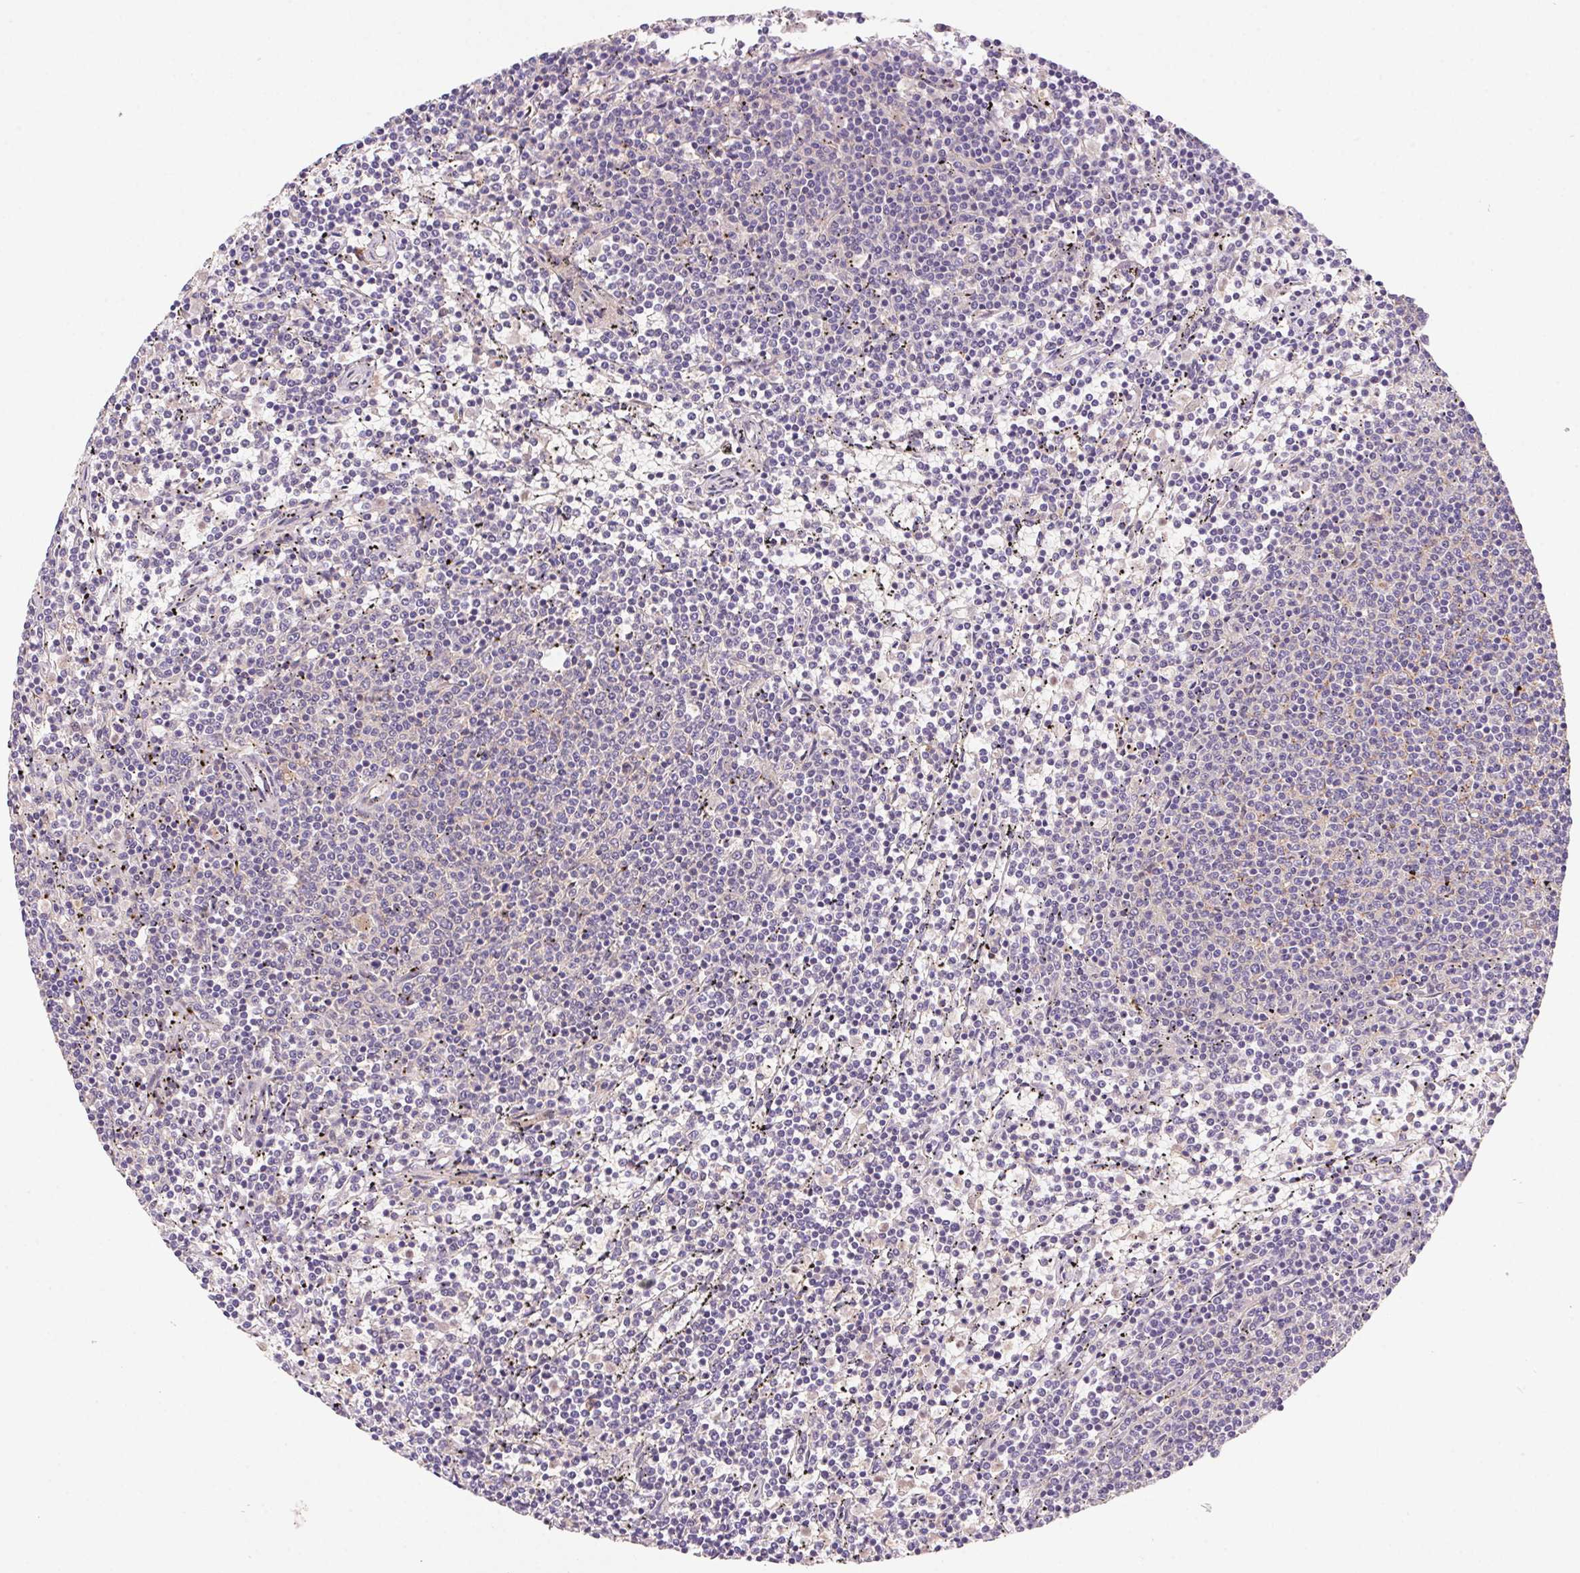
{"staining": {"intensity": "negative", "quantity": "none", "location": "none"}, "tissue": "lymphoma", "cell_type": "Tumor cells", "image_type": "cancer", "snomed": [{"axis": "morphology", "description": "Malignant lymphoma, non-Hodgkin's type, Low grade"}, {"axis": "topography", "description": "Spleen"}], "caption": "Tumor cells show no significant protein positivity in lymphoma. (DAB (3,3'-diaminobenzidine) IHC with hematoxylin counter stain).", "gene": "SLC52A2", "patient": {"sex": "female", "age": 50}}